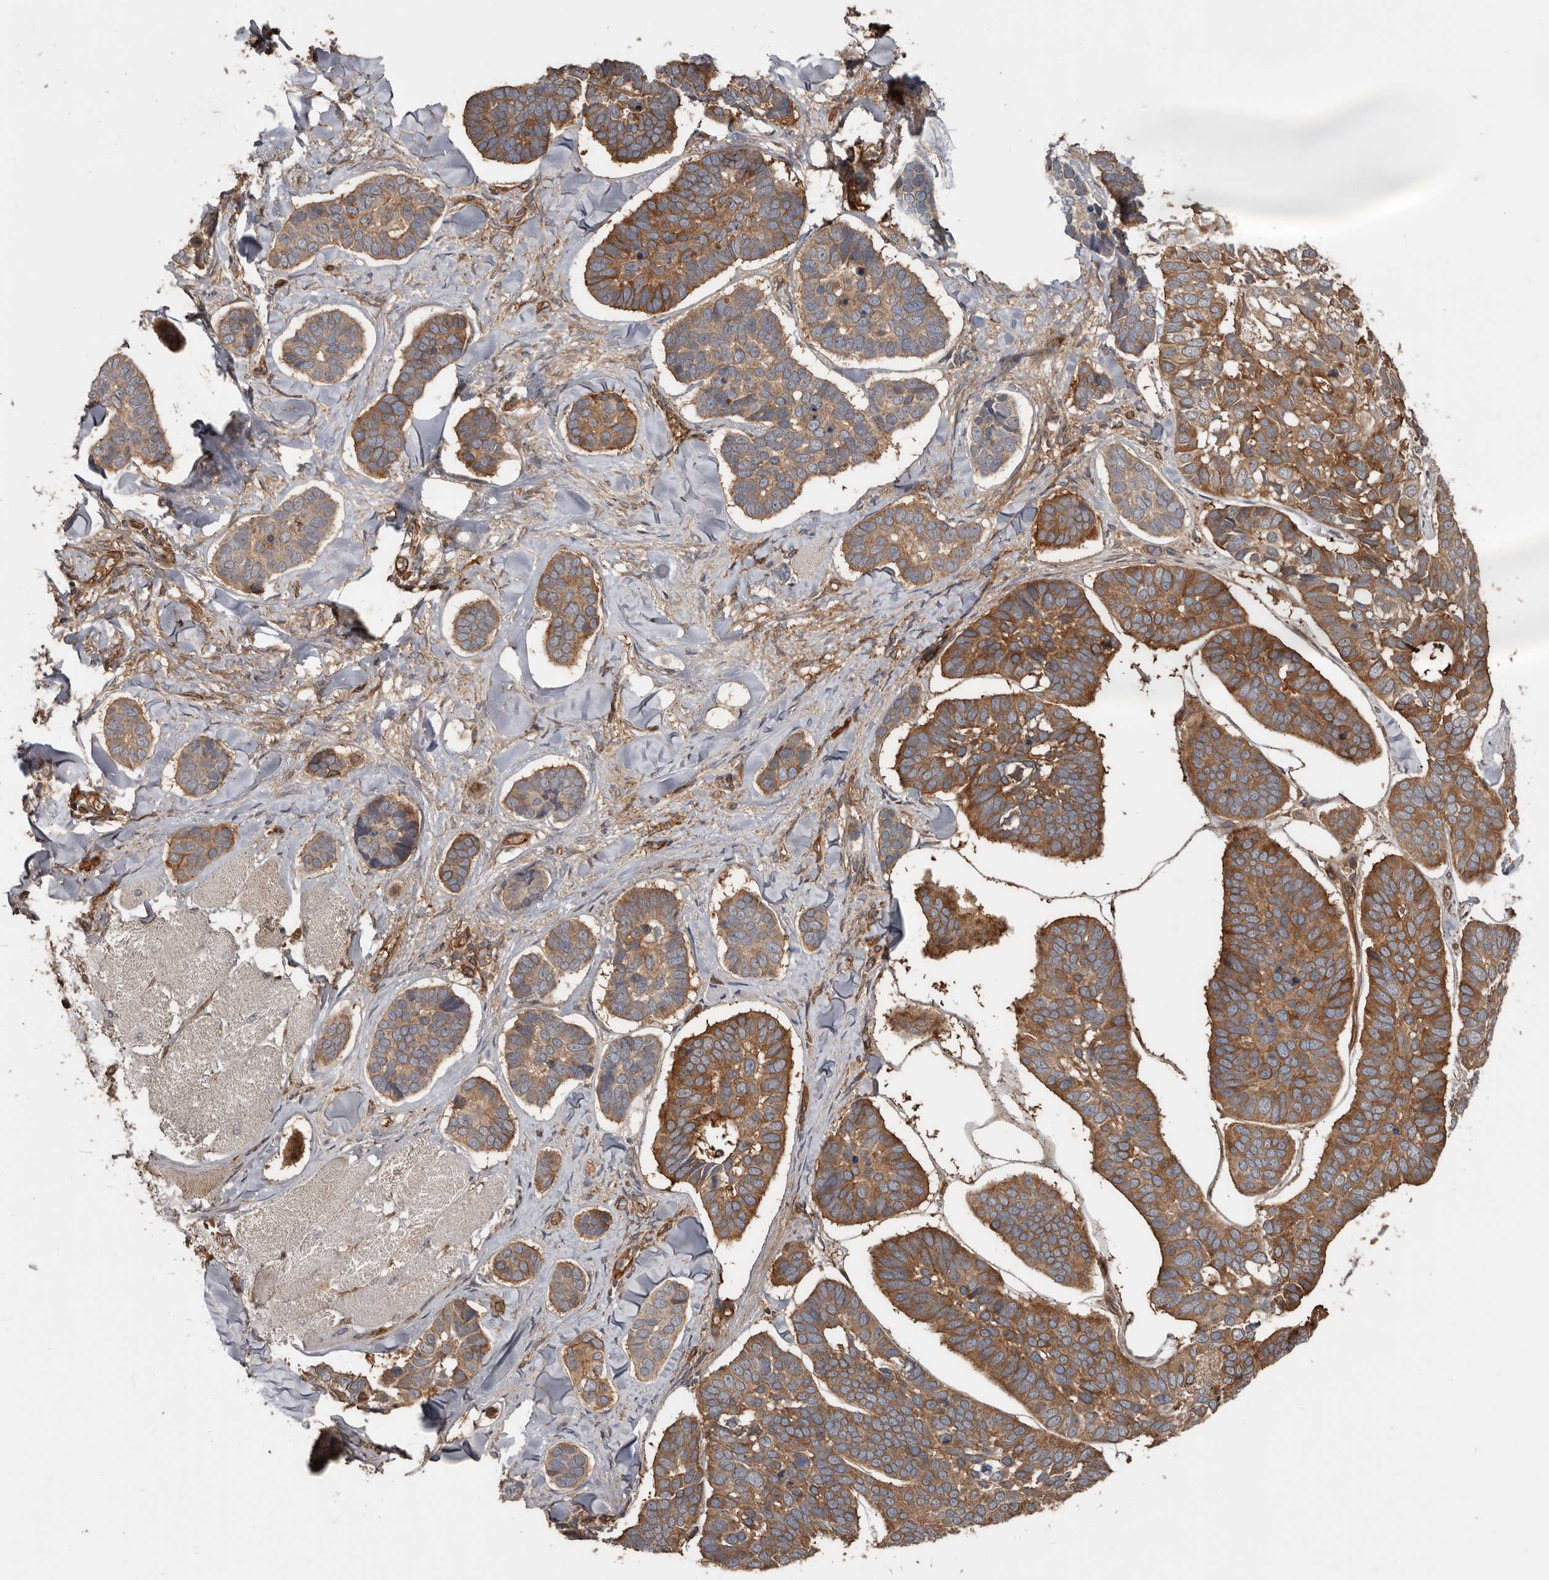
{"staining": {"intensity": "moderate", "quantity": ">75%", "location": "cytoplasmic/membranous"}, "tissue": "skin cancer", "cell_type": "Tumor cells", "image_type": "cancer", "snomed": [{"axis": "morphology", "description": "Basal cell carcinoma"}, {"axis": "topography", "description": "Skin"}], "caption": "The immunohistochemical stain shows moderate cytoplasmic/membranous staining in tumor cells of skin cancer (basal cell carcinoma) tissue. Using DAB (3,3'-diaminobenzidine) (brown) and hematoxylin (blue) stains, captured at high magnification using brightfield microscopy.", "gene": "EXOC3L1", "patient": {"sex": "male", "age": 62}}